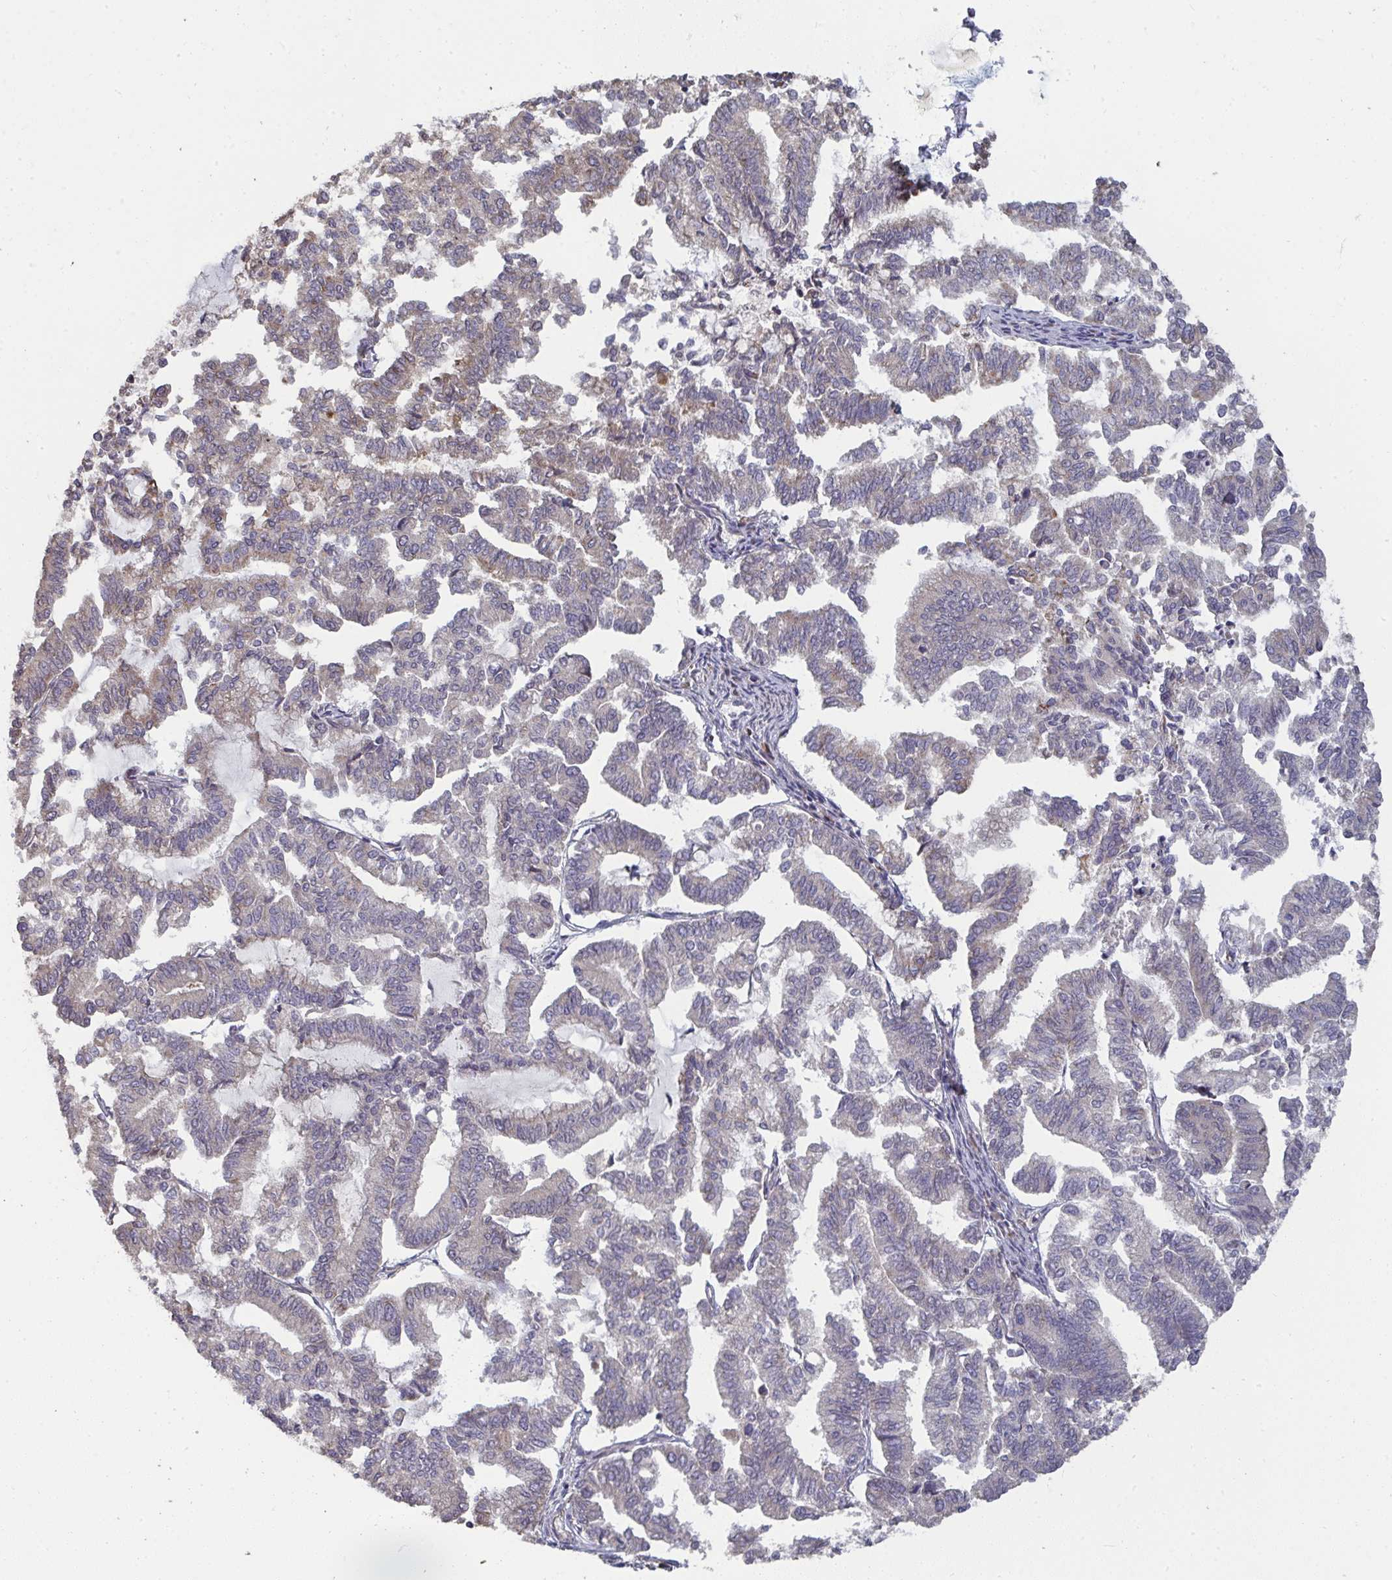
{"staining": {"intensity": "negative", "quantity": "none", "location": "none"}, "tissue": "endometrial cancer", "cell_type": "Tumor cells", "image_type": "cancer", "snomed": [{"axis": "morphology", "description": "Adenocarcinoma, NOS"}, {"axis": "topography", "description": "Endometrium"}], "caption": "Adenocarcinoma (endometrial) was stained to show a protein in brown. There is no significant staining in tumor cells.", "gene": "ZFYVE28", "patient": {"sex": "female", "age": 79}}